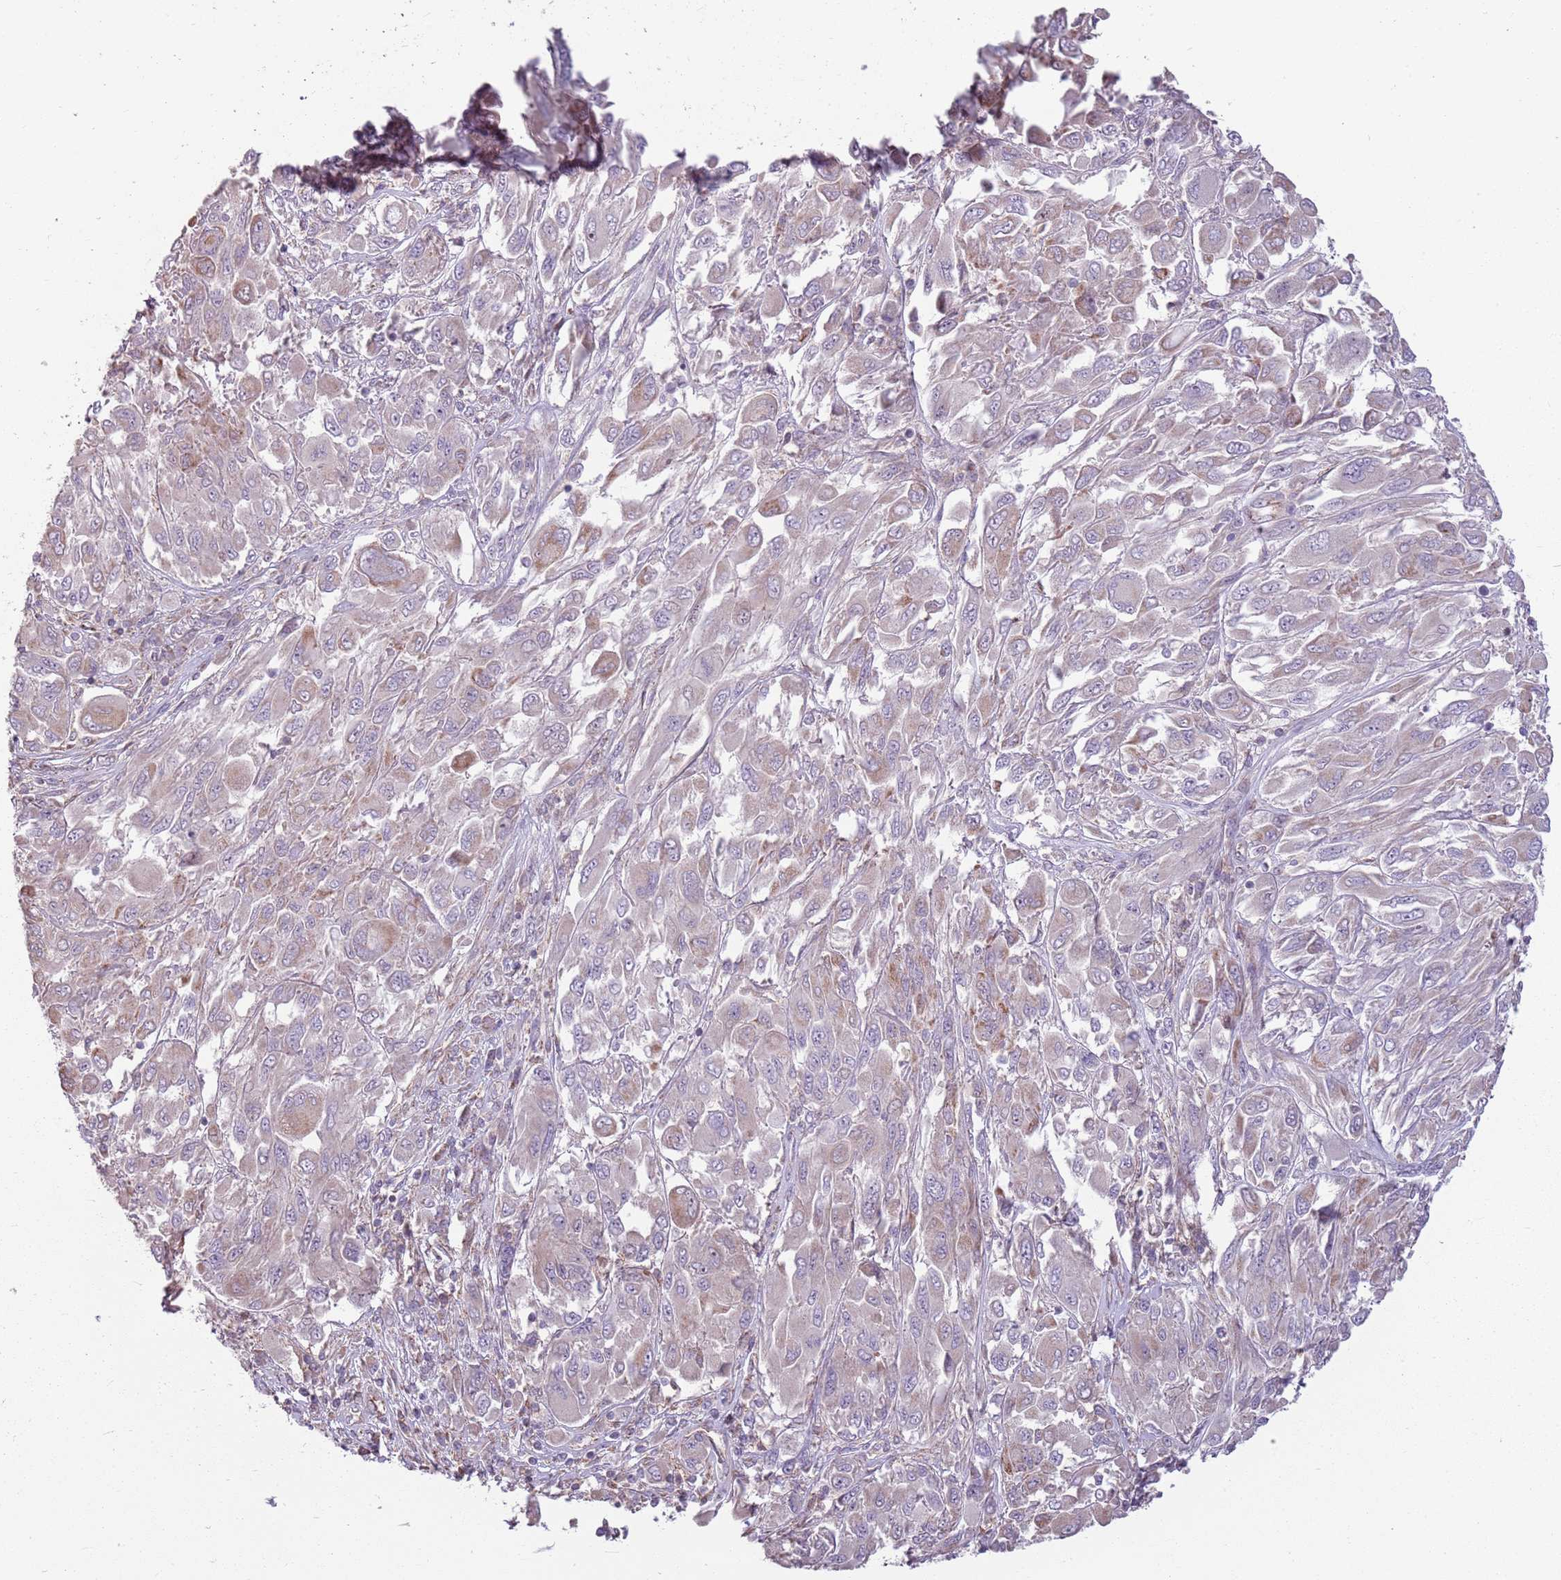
{"staining": {"intensity": "weak", "quantity": "25%-75%", "location": "cytoplasmic/membranous"}, "tissue": "melanoma", "cell_type": "Tumor cells", "image_type": "cancer", "snomed": [{"axis": "morphology", "description": "Malignant melanoma, NOS"}, {"axis": "topography", "description": "Skin"}], "caption": "A low amount of weak cytoplasmic/membranous expression is seen in about 25%-75% of tumor cells in malignant melanoma tissue. The staining was performed using DAB to visualize the protein expression in brown, while the nuclei were stained in blue with hematoxylin (Magnification: 20x).", "gene": "ZNF530", "patient": {"sex": "female", "age": 91}}